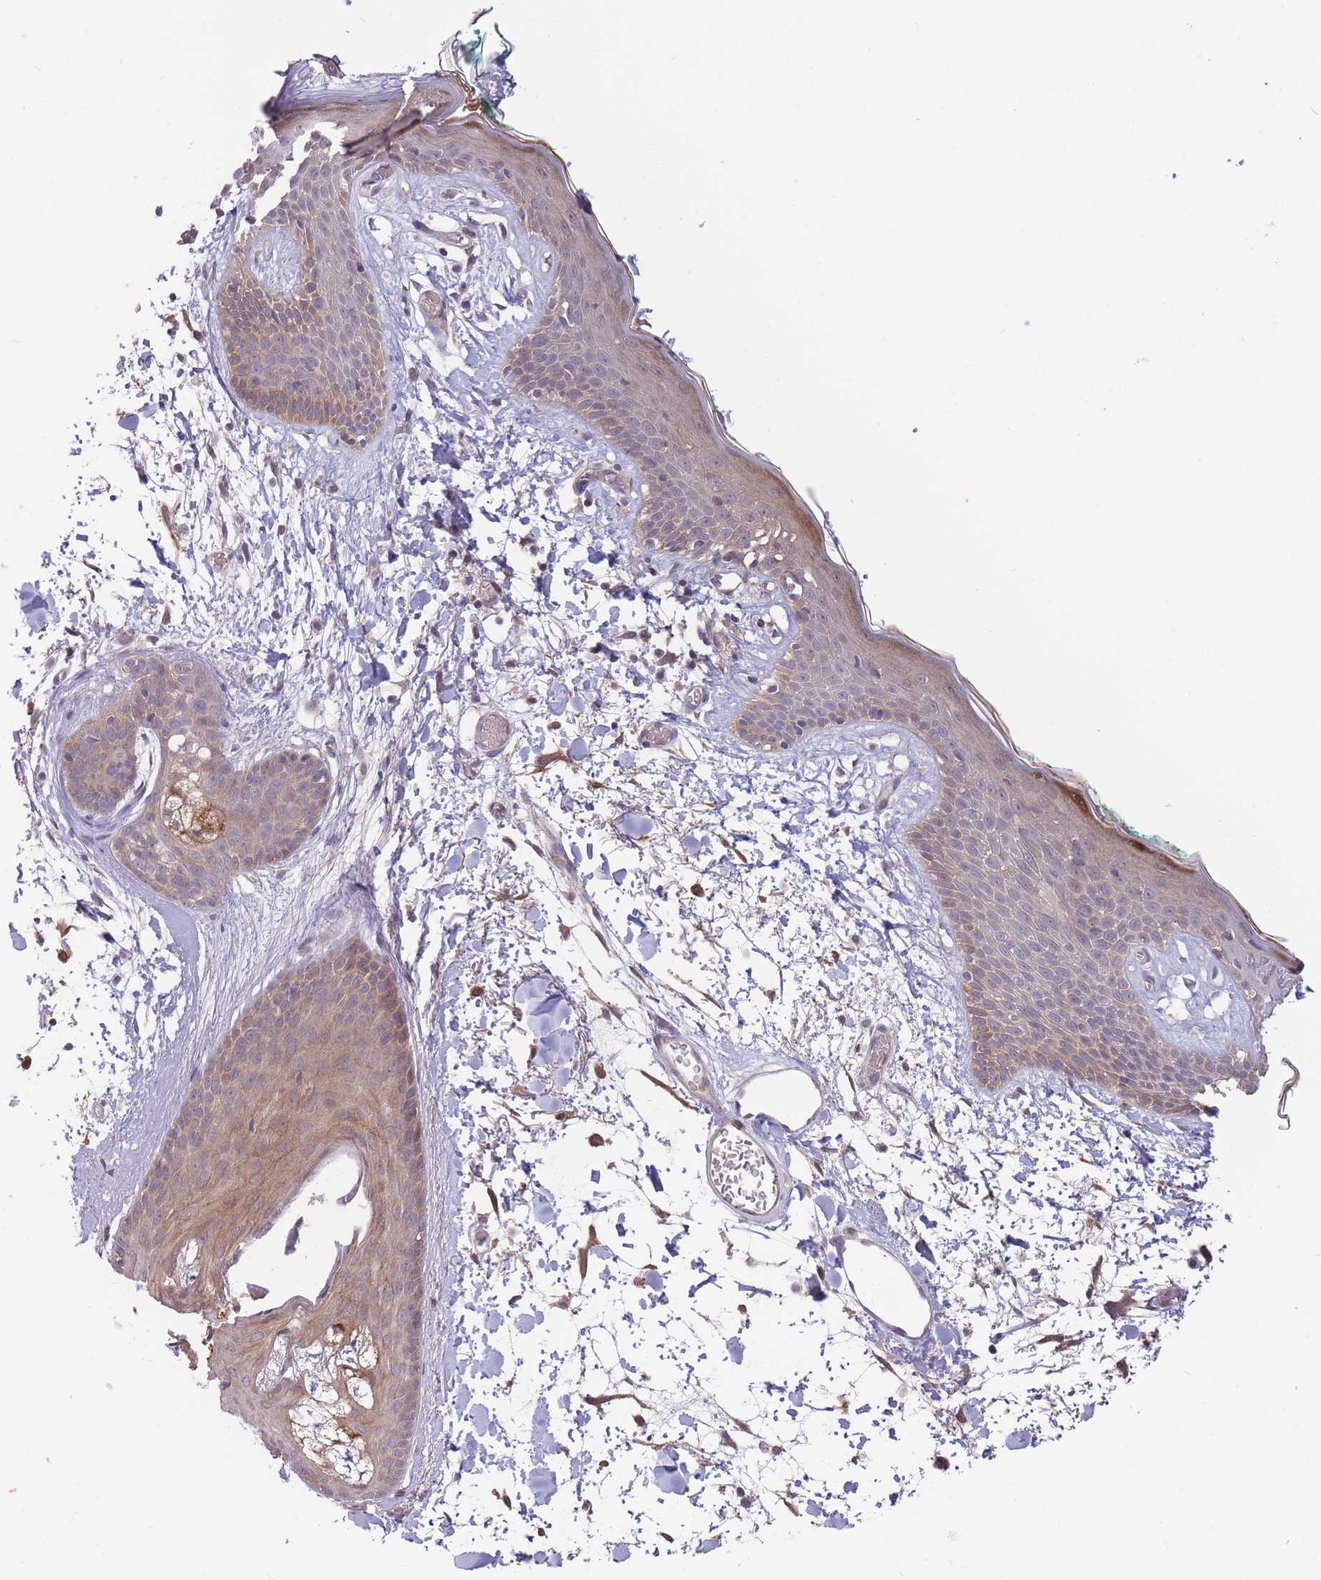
{"staining": {"intensity": "weak", "quantity": ">75%", "location": "cytoplasmic/membranous"}, "tissue": "skin", "cell_type": "Fibroblasts", "image_type": "normal", "snomed": [{"axis": "morphology", "description": "Normal tissue, NOS"}, {"axis": "topography", "description": "Skin"}], "caption": "Skin stained for a protein shows weak cytoplasmic/membranous positivity in fibroblasts. The staining was performed using DAB, with brown indicating positive protein expression. Nuclei are stained blue with hematoxylin.", "gene": "ZNF304", "patient": {"sex": "male", "age": 79}}